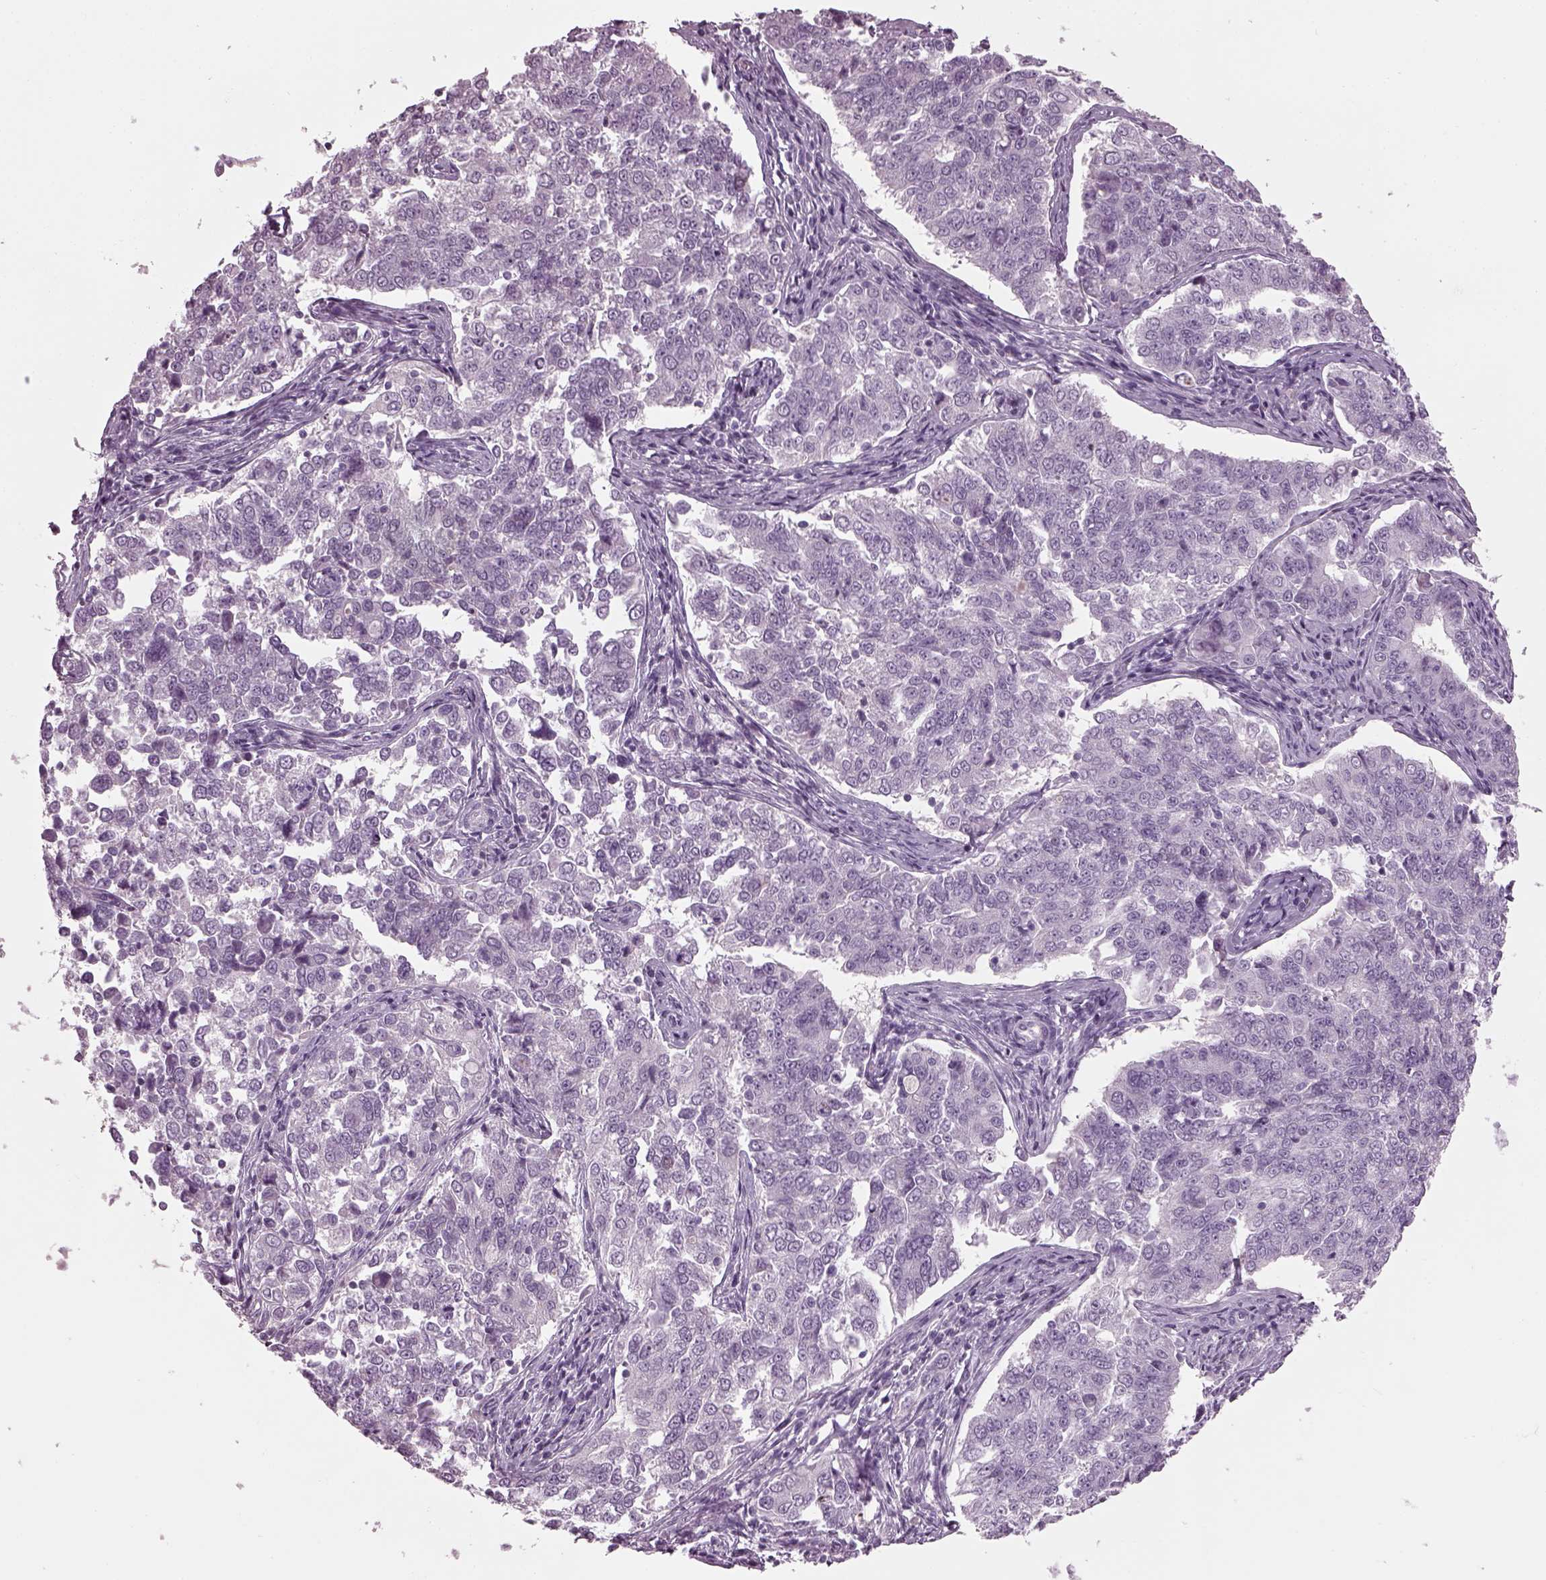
{"staining": {"intensity": "negative", "quantity": "none", "location": "none"}, "tissue": "endometrial cancer", "cell_type": "Tumor cells", "image_type": "cancer", "snomed": [{"axis": "morphology", "description": "Adenocarcinoma, NOS"}, {"axis": "topography", "description": "Endometrium"}], "caption": "Protein analysis of endometrial cancer (adenocarcinoma) reveals no significant staining in tumor cells.", "gene": "DPYSL5", "patient": {"sex": "female", "age": 43}}